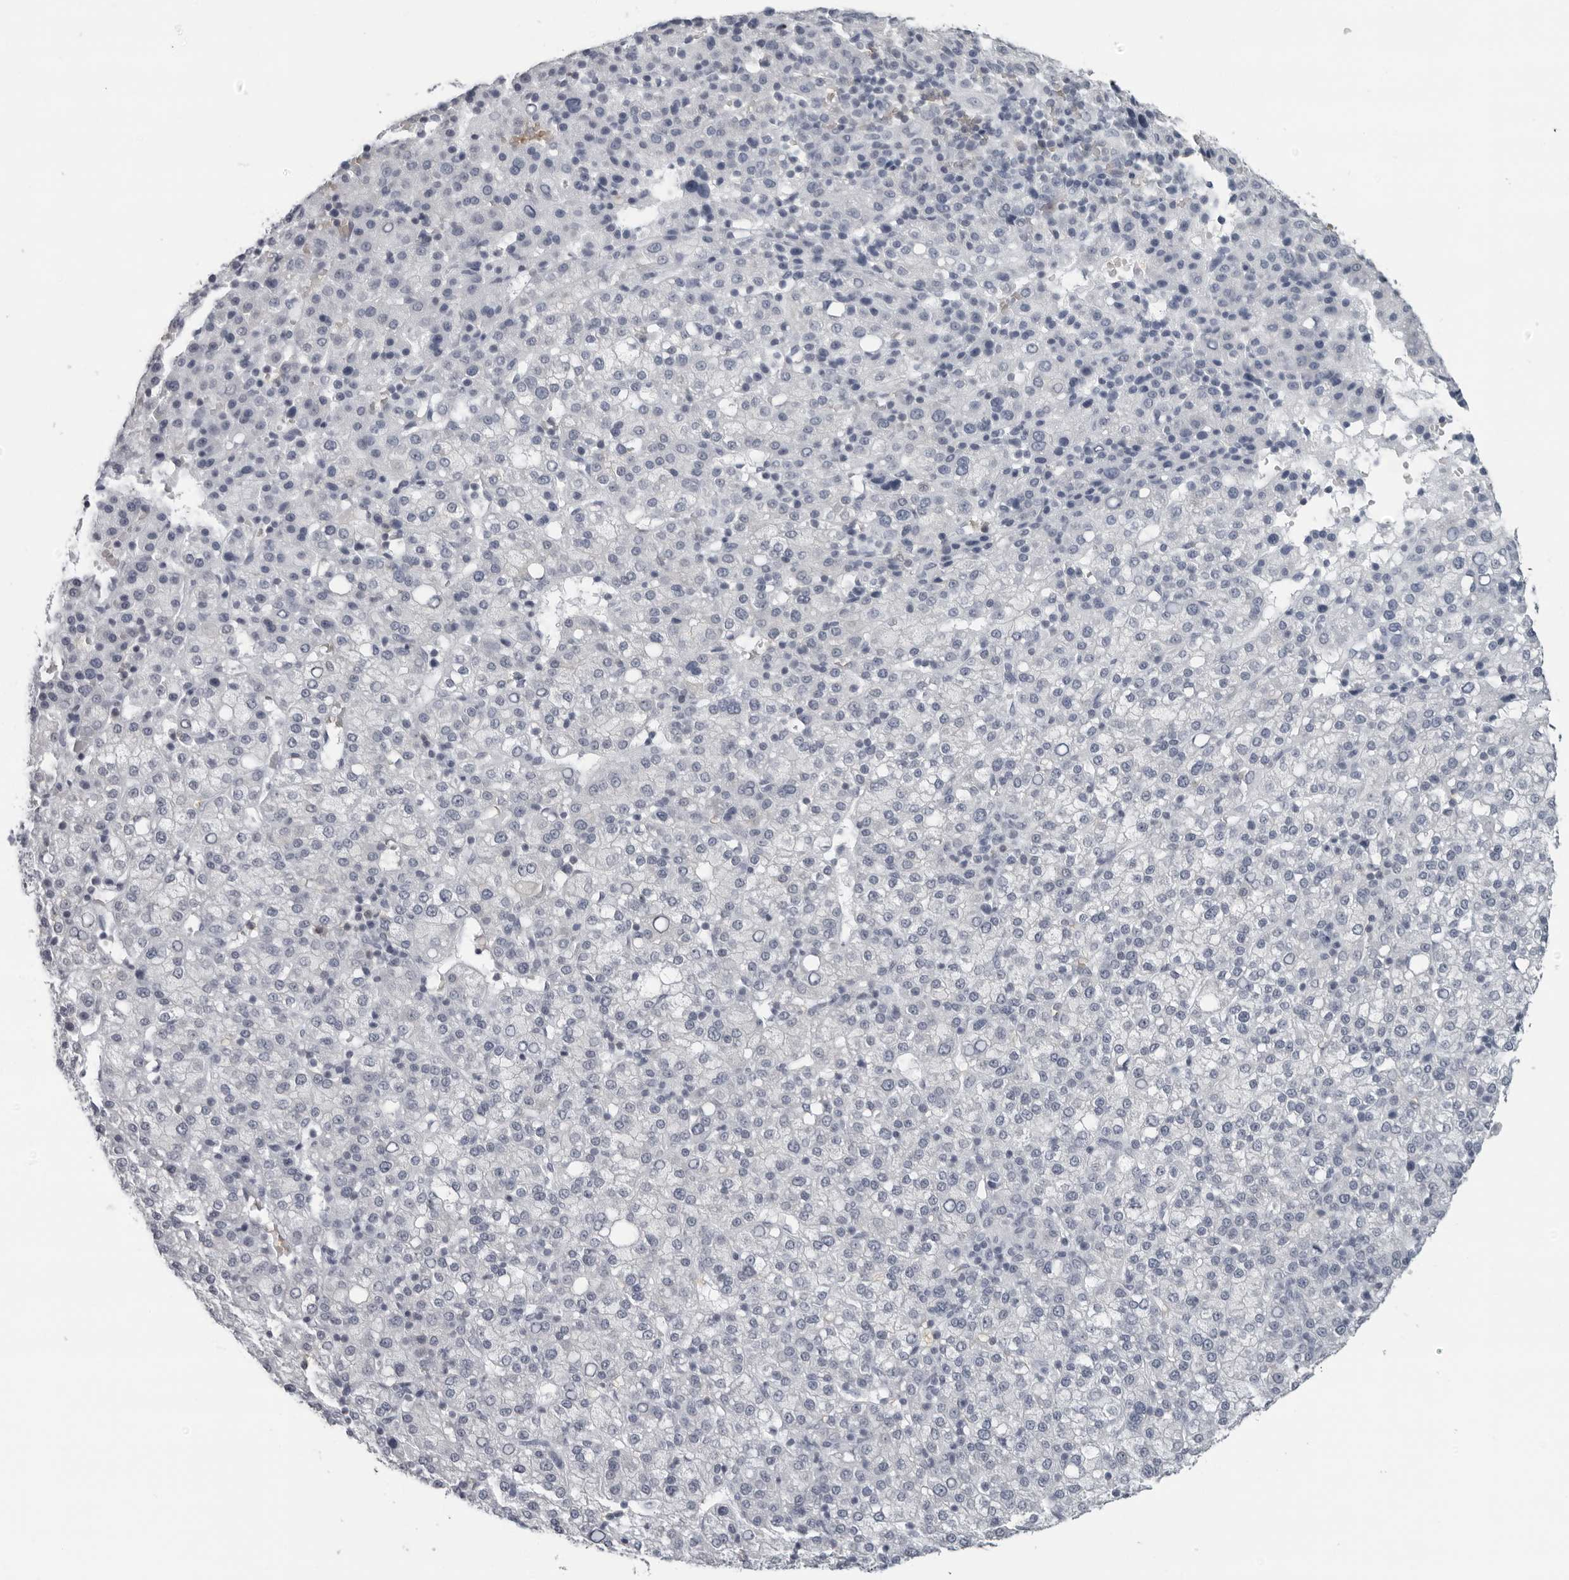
{"staining": {"intensity": "negative", "quantity": "none", "location": "none"}, "tissue": "liver cancer", "cell_type": "Tumor cells", "image_type": "cancer", "snomed": [{"axis": "morphology", "description": "Carcinoma, Hepatocellular, NOS"}, {"axis": "topography", "description": "Liver"}], "caption": "A micrograph of liver cancer (hepatocellular carcinoma) stained for a protein demonstrates no brown staining in tumor cells. (Immunohistochemistry (ihc), brightfield microscopy, high magnification).", "gene": "EPB41", "patient": {"sex": "female", "age": 58}}